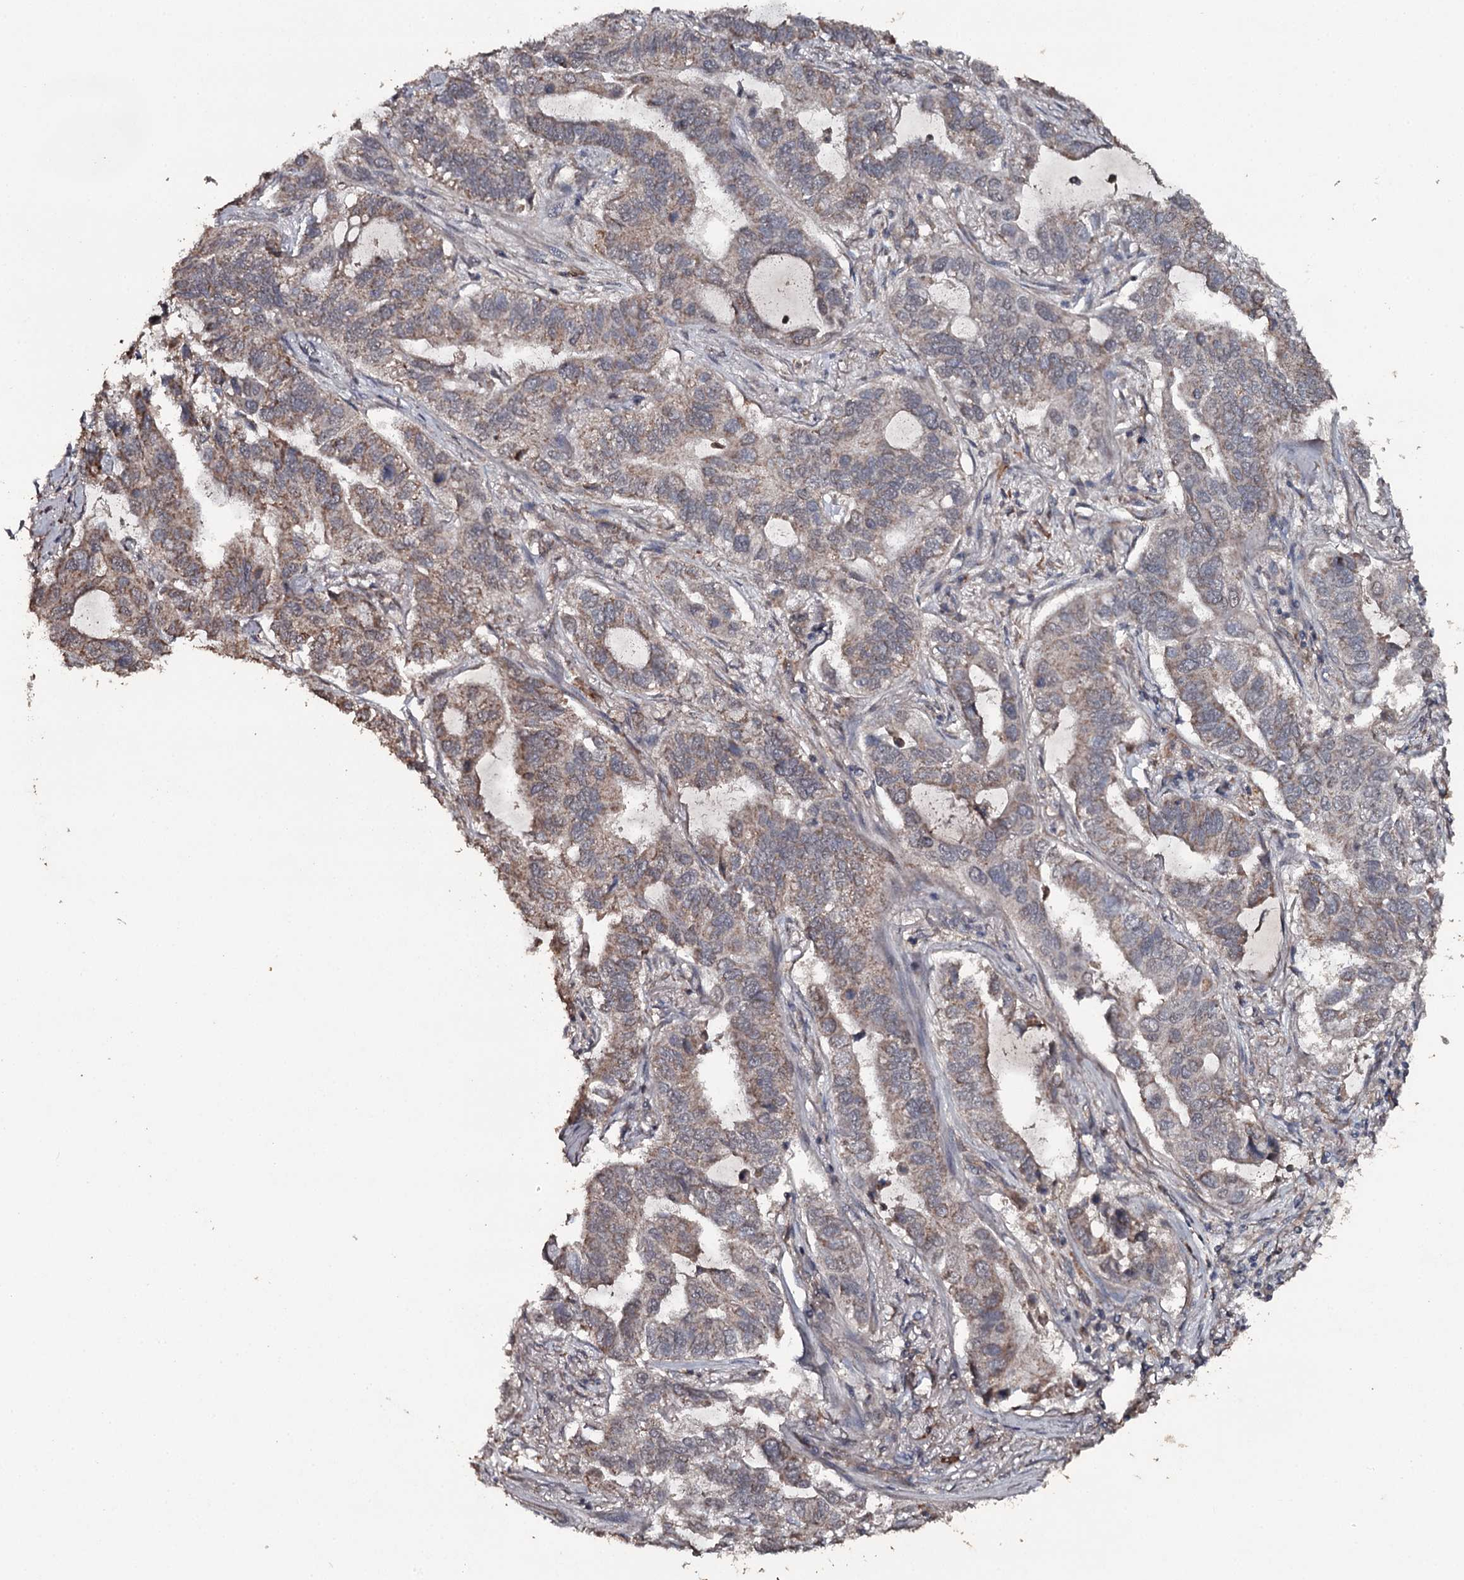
{"staining": {"intensity": "moderate", "quantity": "25%-75%", "location": "cytoplasmic/membranous"}, "tissue": "lung cancer", "cell_type": "Tumor cells", "image_type": "cancer", "snomed": [{"axis": "morphology", "description": "Adenocarcinoma, NOS"}, {"axis": "topography", "description": "Lung"}], "caption": "Protein staining demonstrates moderate cytoplasmic/membranous staining in approximately 25%-75% of tumor cells in lung adenocarcinoma. Nuclei are stained in blue.", "gene": "WIPI1", "patient": {"sex": "male", "age": 64}}